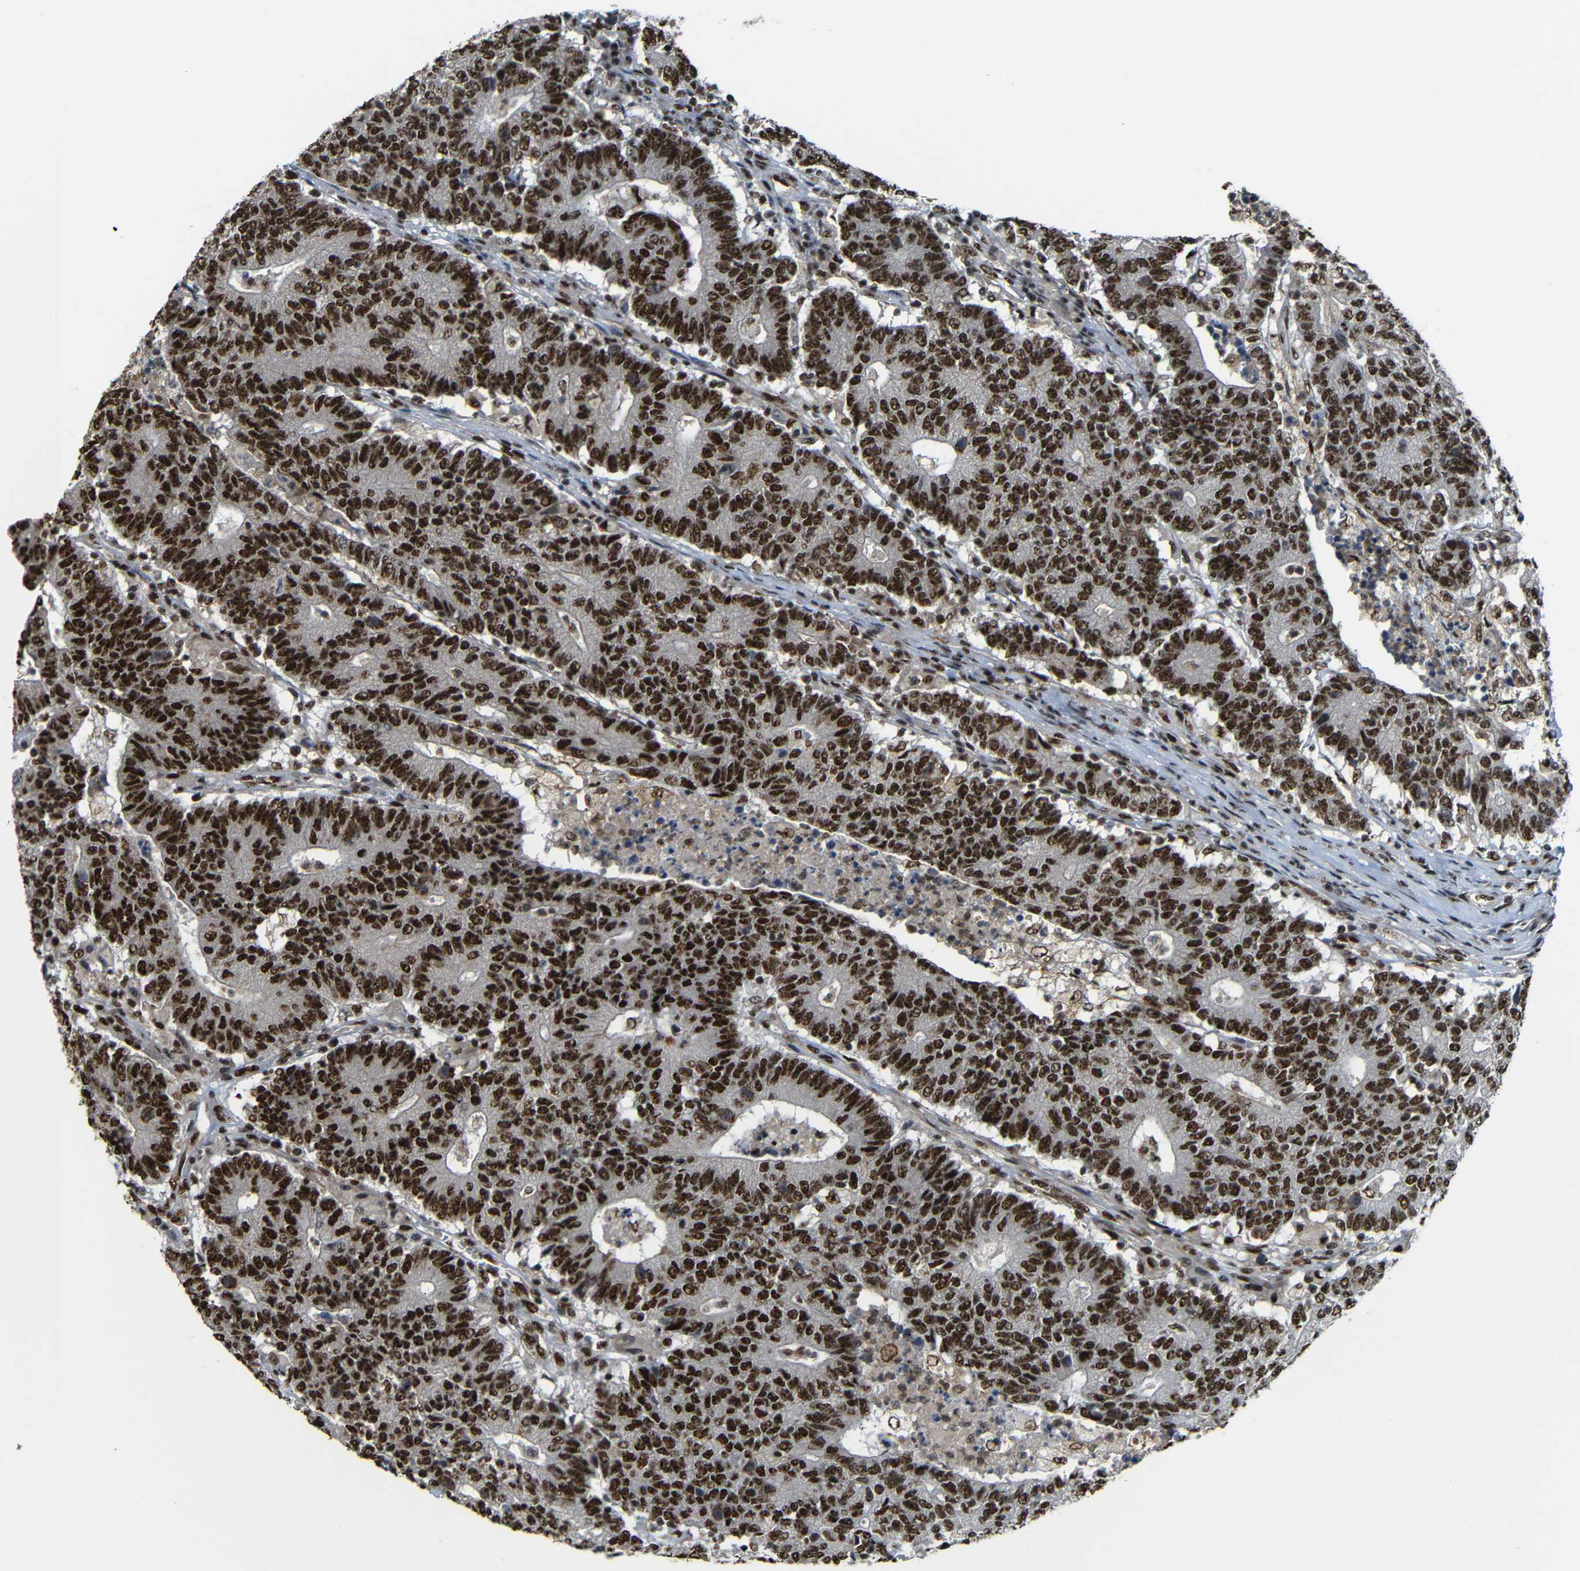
{"staining": {"intensity": "strong", "quantity": ">75%", "location": "cytoplasmic/membranous,nuclear"}, "tissue": "colorectal cancer", "cell_type": "Tumor cells", "image_type": "cancer", "snomed": [{"axis": "morphology", "description": "Normal tissue, NOS"}, {"axis": "morphology", "description": "Adenocarcinoma, NOS"}, {"axis": "topography", "description": "Colon"}], "caption": "Immunohistochemistry photomicrograph of colorectal adenocarcinoma stained for a protein (brown), which demonstrates high levels of strong cytoplasmic/membranous and nuclear positivity in approximately >75% of tumor cells.", "gene": "TCF7L2", "patient": {"sex": "female", "age": 75}}